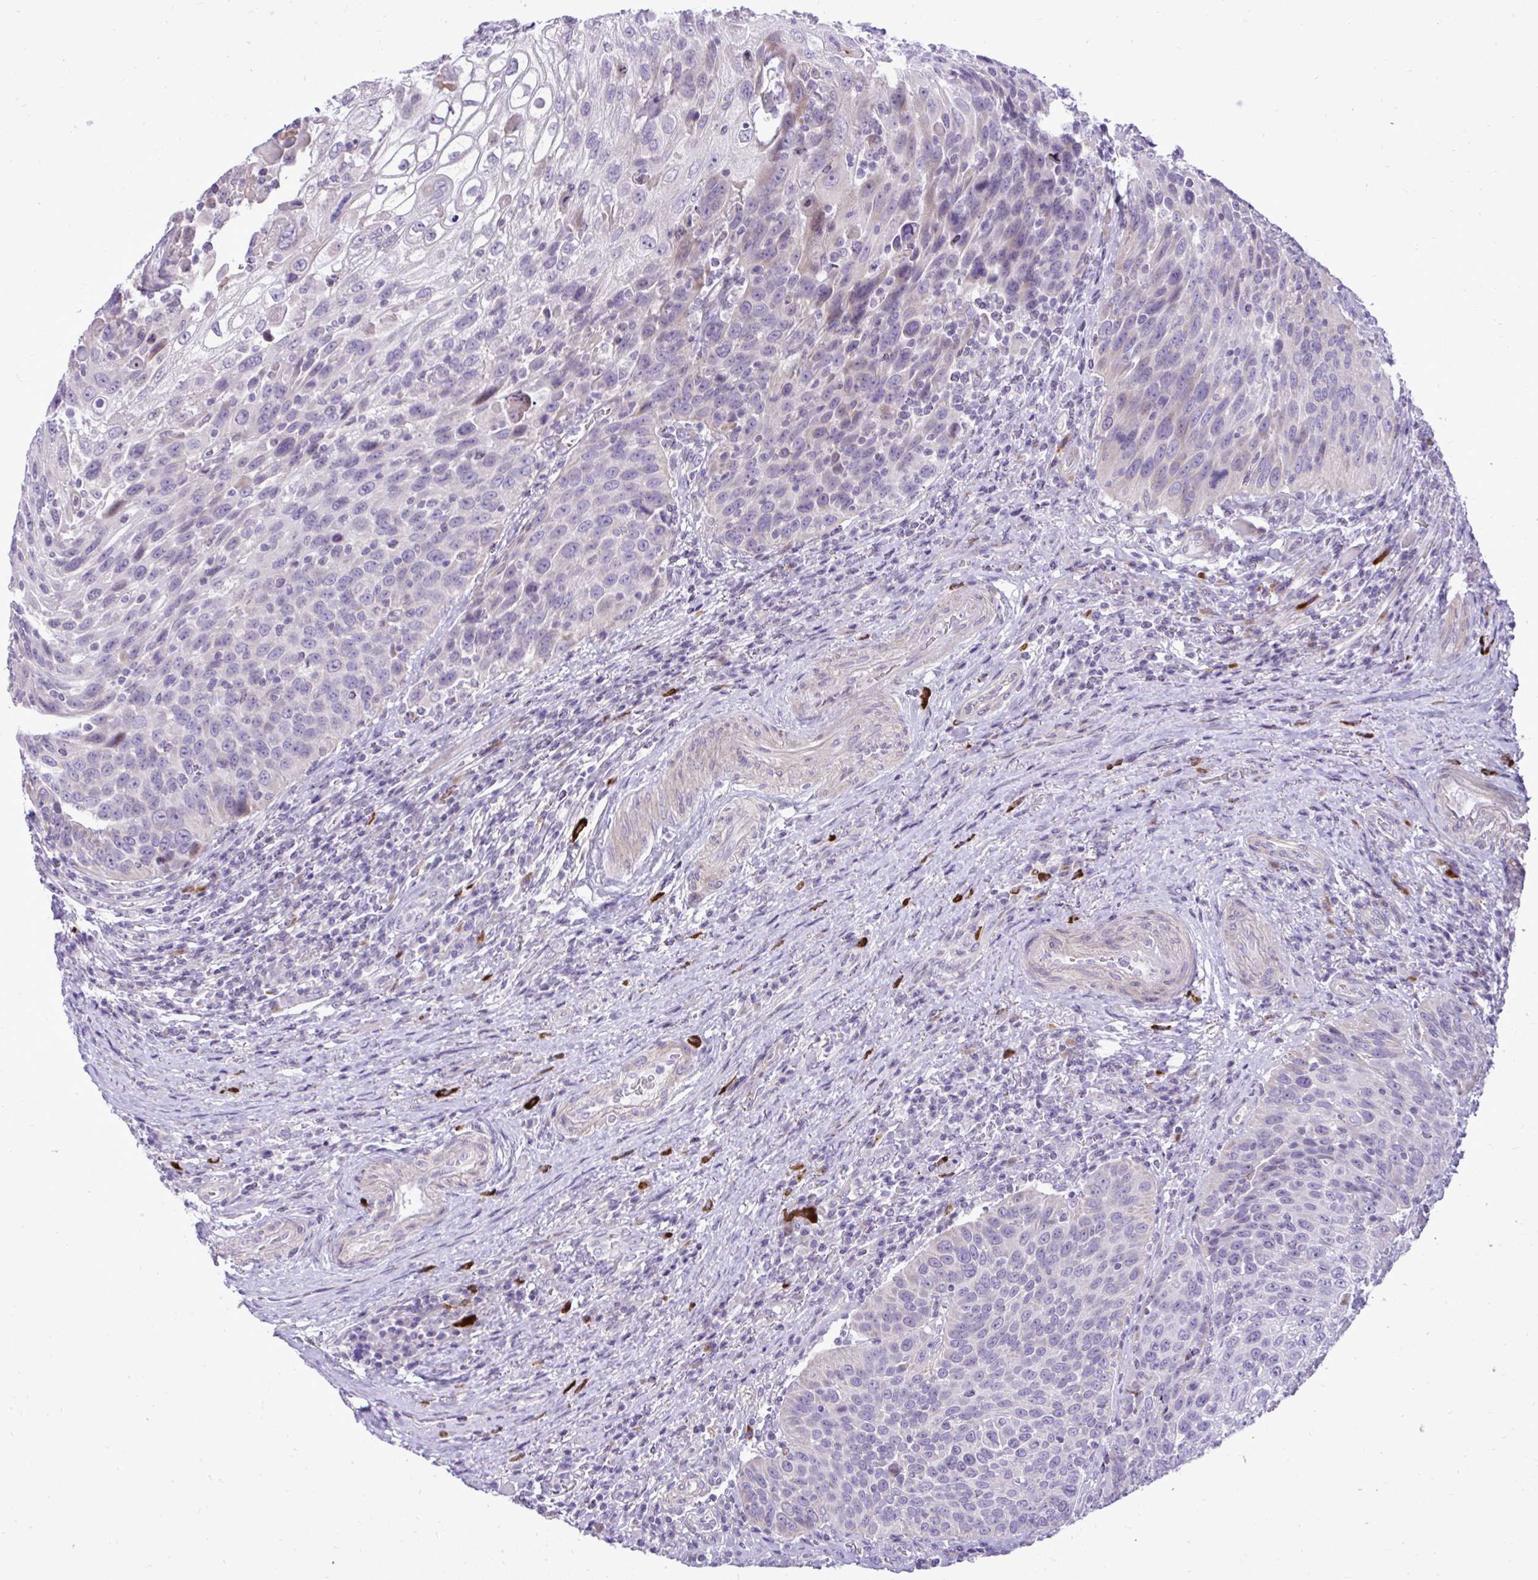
{"staining": {"intensity": "negative", "quantity": "none", "location": "none"}, "tissue": "urothelial cancer", "cell_type": "Tumor cells", "image_type": "cancer", "snomed": [{"axis": "morphology", "description": "Urothelial carcinoma, High grade"}, {"axis": "topography", "description": "Urinary bladder"}], "caption": "A micrograph of human urothelial carcinoma (high-grade) is negative for staining in tumor cells.", "gene": "SPAG1", "patient": {"sex": "female", "age": 70}}